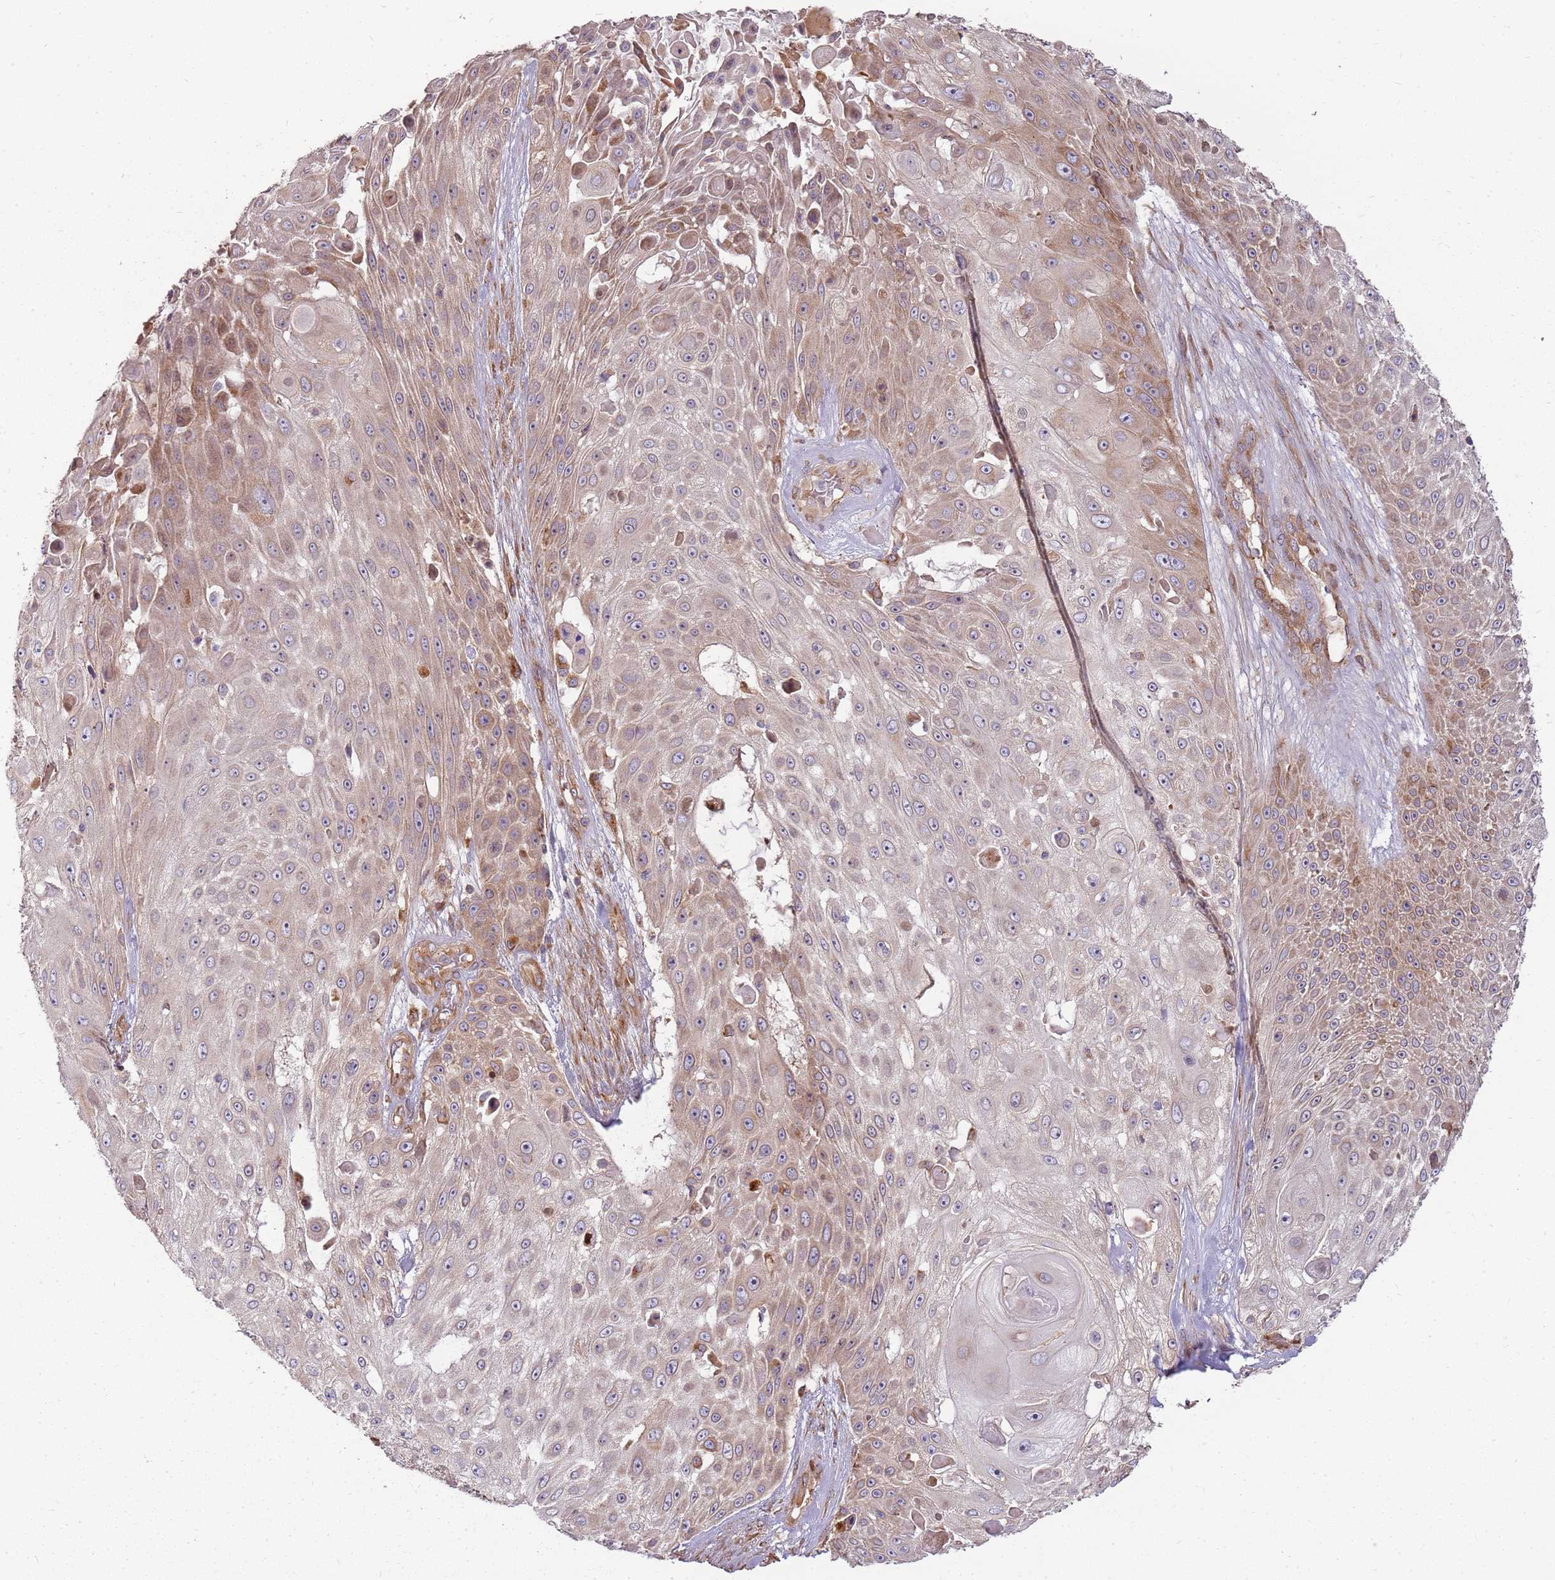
{"staining": {"intensity": "moderate", "quantity": "25%-75%", "location": "cytoplasmic/membranous"}, "tissue": "skin cancer", "cell_type": "Tumor cells", "image_type": "cancer", "snomed": [{"axis": "morphology", "description": "Squamous cell carcinoma, NOS"}, {"axis": "topography", "description": "Skin"}], "caption": "This image exhibits immunohistochemistry staining of human skin cancer, with medium moderate cytoplasmic/membranous positivity in about 25%-75% of tumor cells.", "gene": "EMC1", "patient": {"sex": "female", "age": 86}}